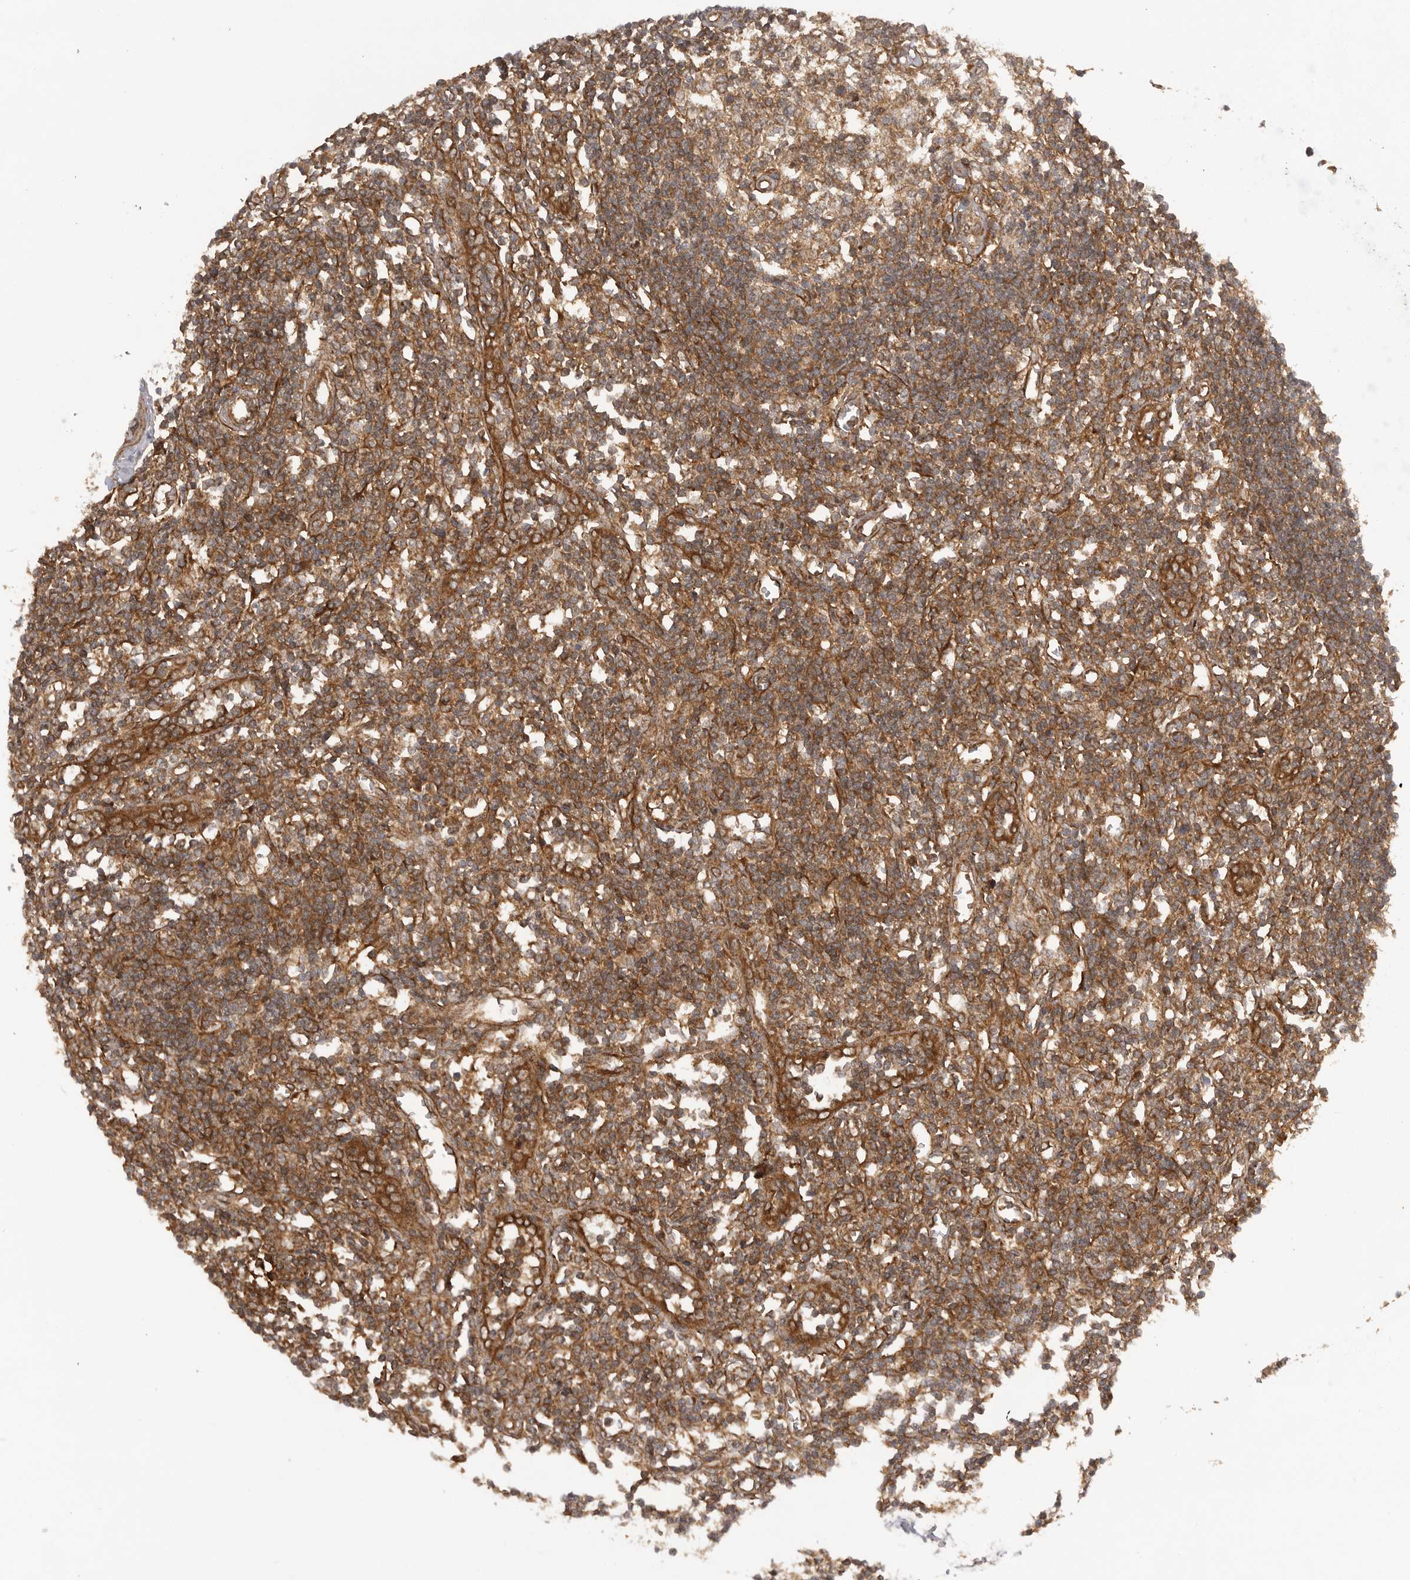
{"staining": {"intensity": "moderate", "quantity": ">75%", "location": "cytoplasmic/membranous"}, "tissue": "lymph node", "cell_type": "Germinal center cells", "image_type": "normal", "snomed": [{"axis": "morphology", "description": "Normal tissue, NOS"}, {"axis": "morphology", "description": "Malignant melanoma, Metastatic site"}, {"axis": "topography", "description": "Lymph node"}], "caption": "About >75% of germinal center cells in unremarkable human lymph node demonstrate moderate cytoplasmic/membranous protein positivity as visualized by brown immunohistochemical staining.", "gene": "PRDX4", "patient": {"sex": "male", "age": 41}}